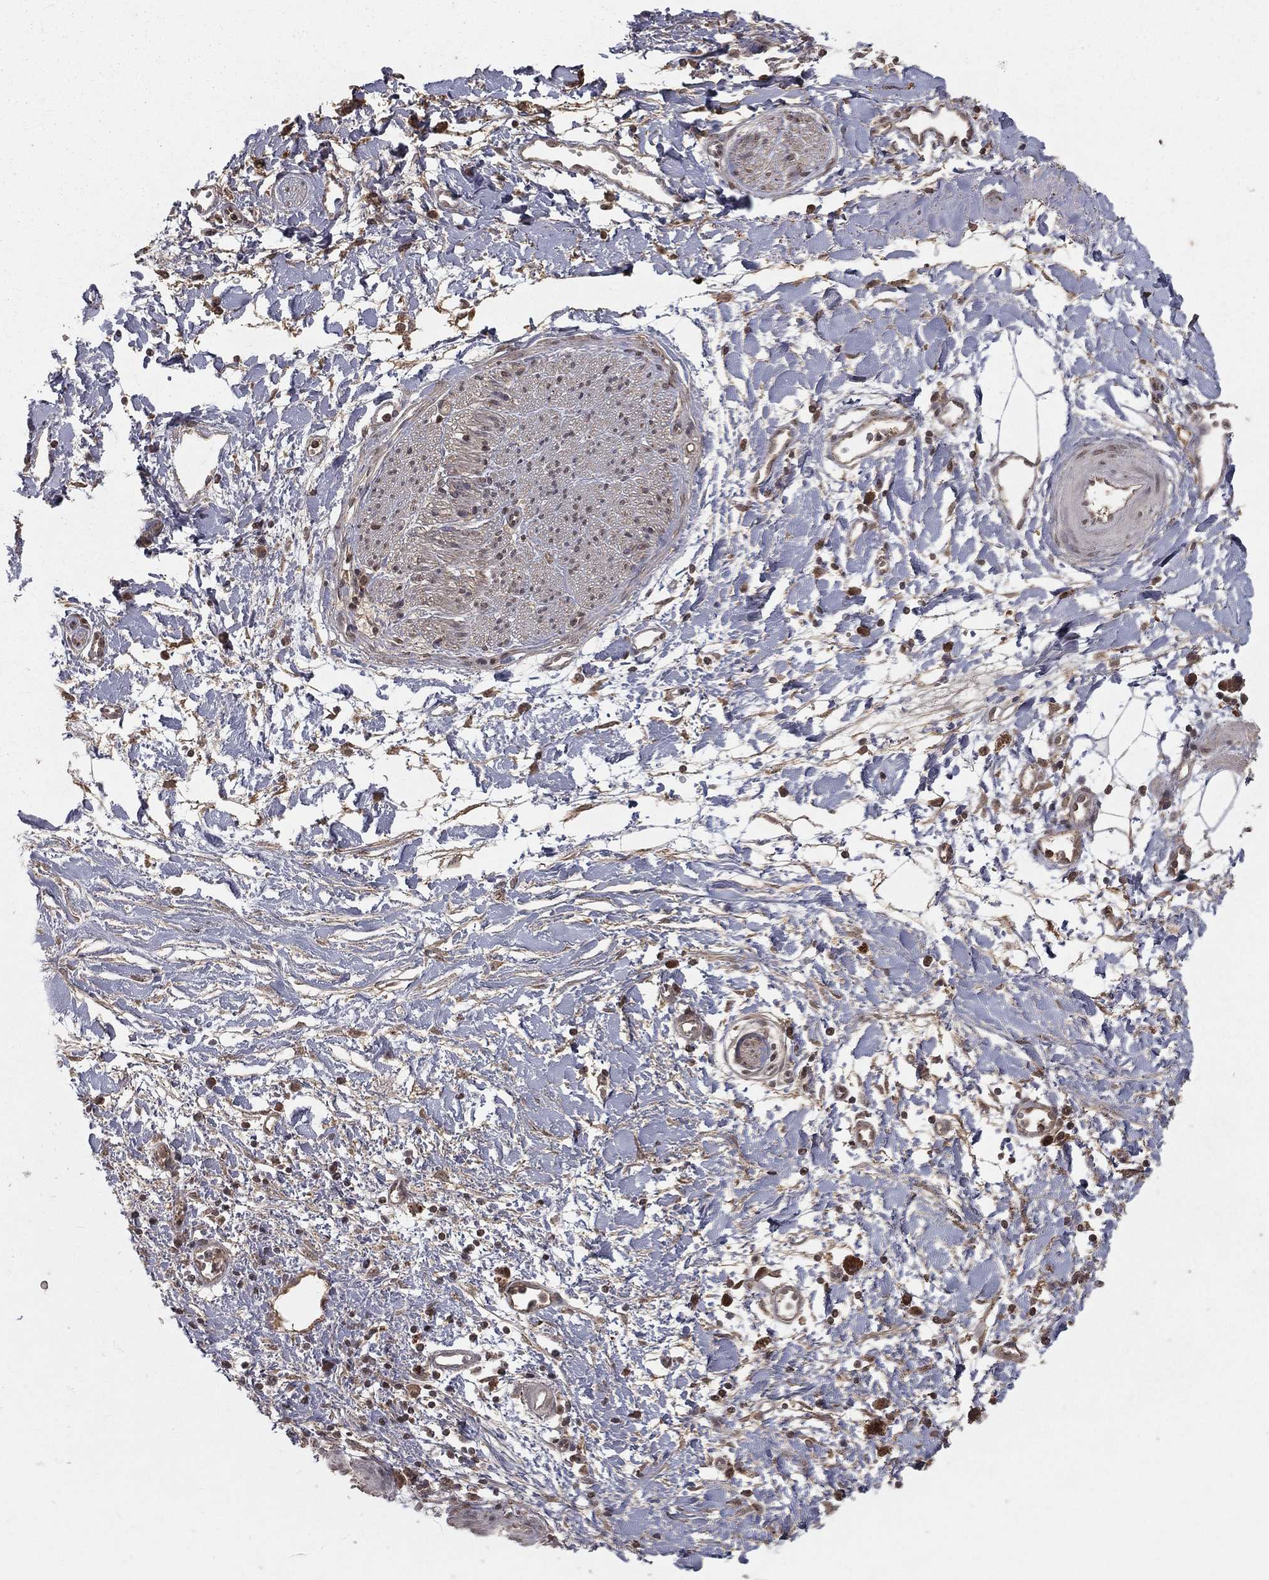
{"staining": {"intensity": "negative", "quantity": "none", "location": "none"}, "tissue": "adipose tissue", "cell_type": "Adipocytes", "image_type": "normal", "snomed": [{"axis": "morphology", "description": "Normal tissue, NOS"}, {"axis": "morphology", "description": "Adenocarcinoma, NOS"}, {"axis": "topography", "description": "Pancreas"}, {"axis": "topography", "description": "Peripheral nerve tissue"}], "caption": "The histopathology image shows no staining of adipocytes in unremarkable adipose tissue.", "gene": "ZDHHC15", "patient": {"sex": "male", "age": 61}}